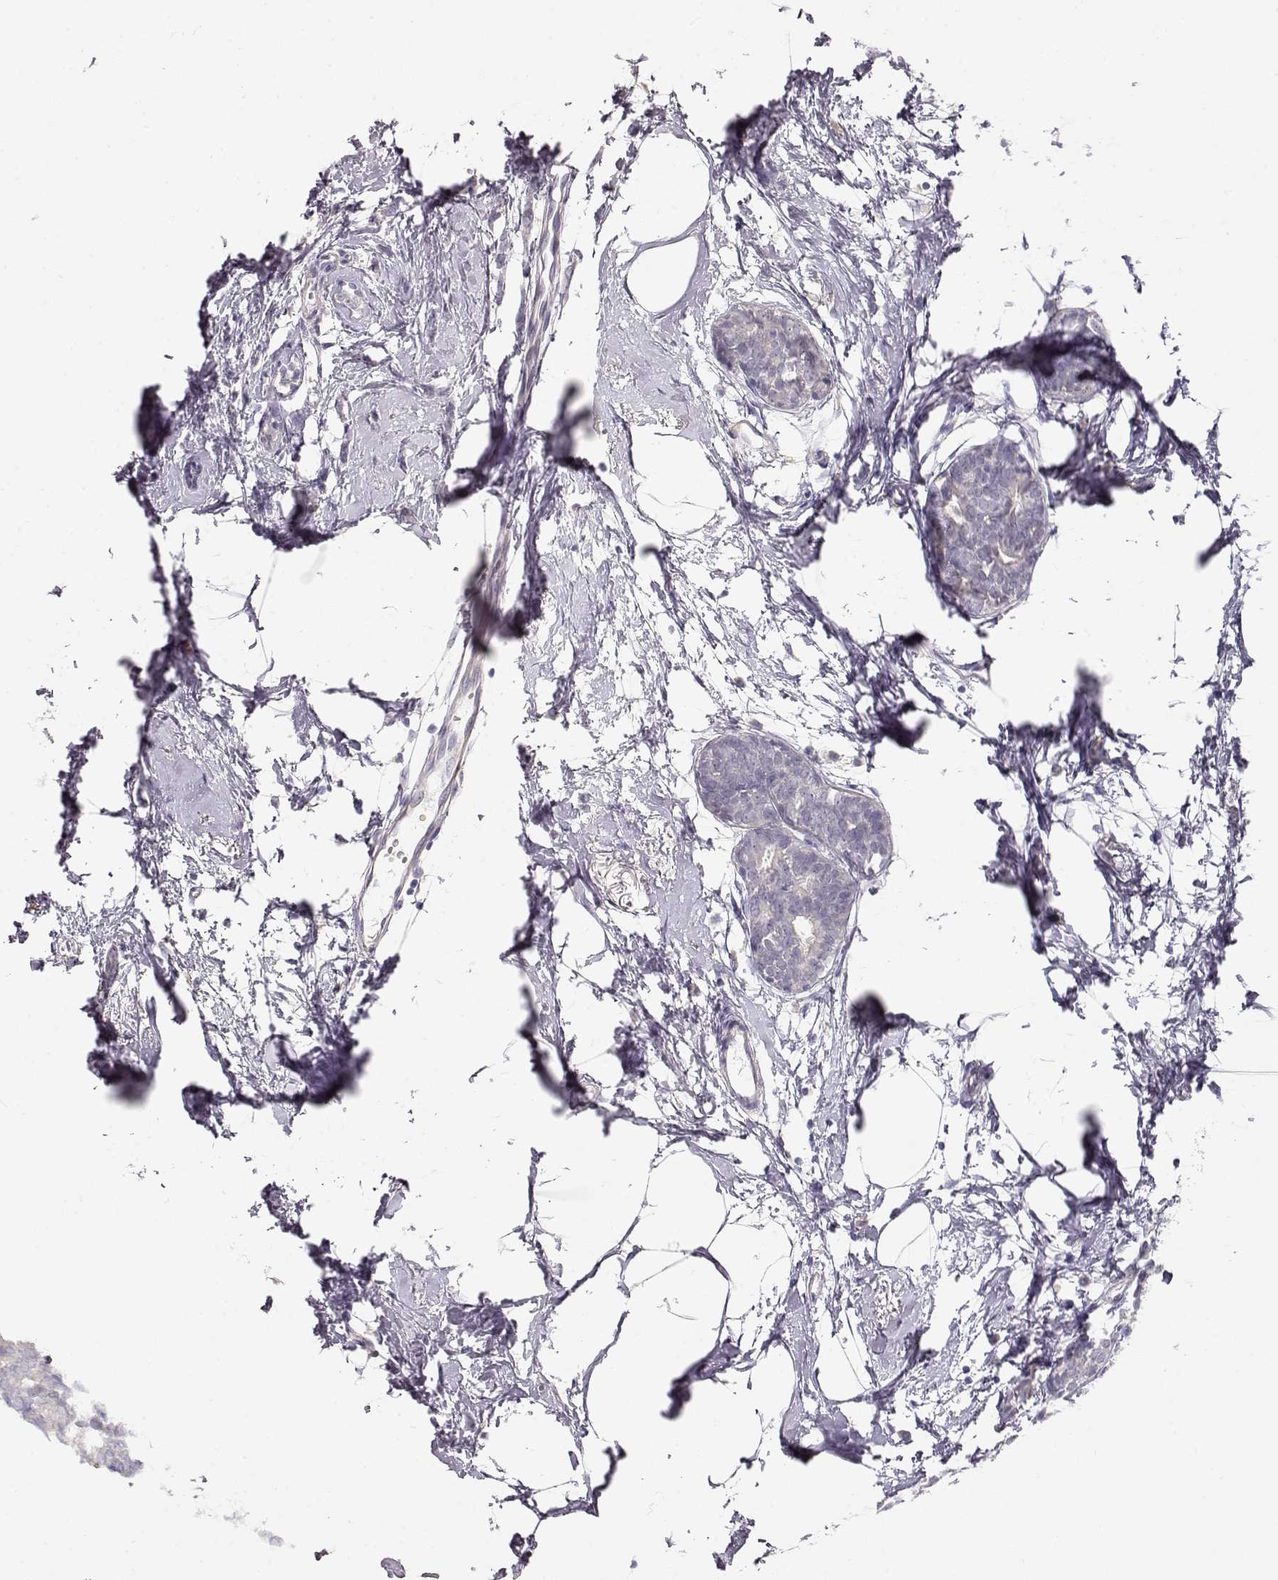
{"staining": {"intensity": "negative", "quantity": "none", "location": "none"}, "tissue": "breast cancer", "cell_type": "Tumor cells", "image_type": "cancer", "snomed": [{"axis": "morphology", "description": "Duct carcinoma"}, {"axis": "topography", "description": "Breast"}], "caption": "DAB immunohistochemical staining of breast infiltrating ductal carcinoma exhibits no significant positivity in tumor cells.", "gene": "TTC26", "patient": {"sex": "female", "age": 40}}